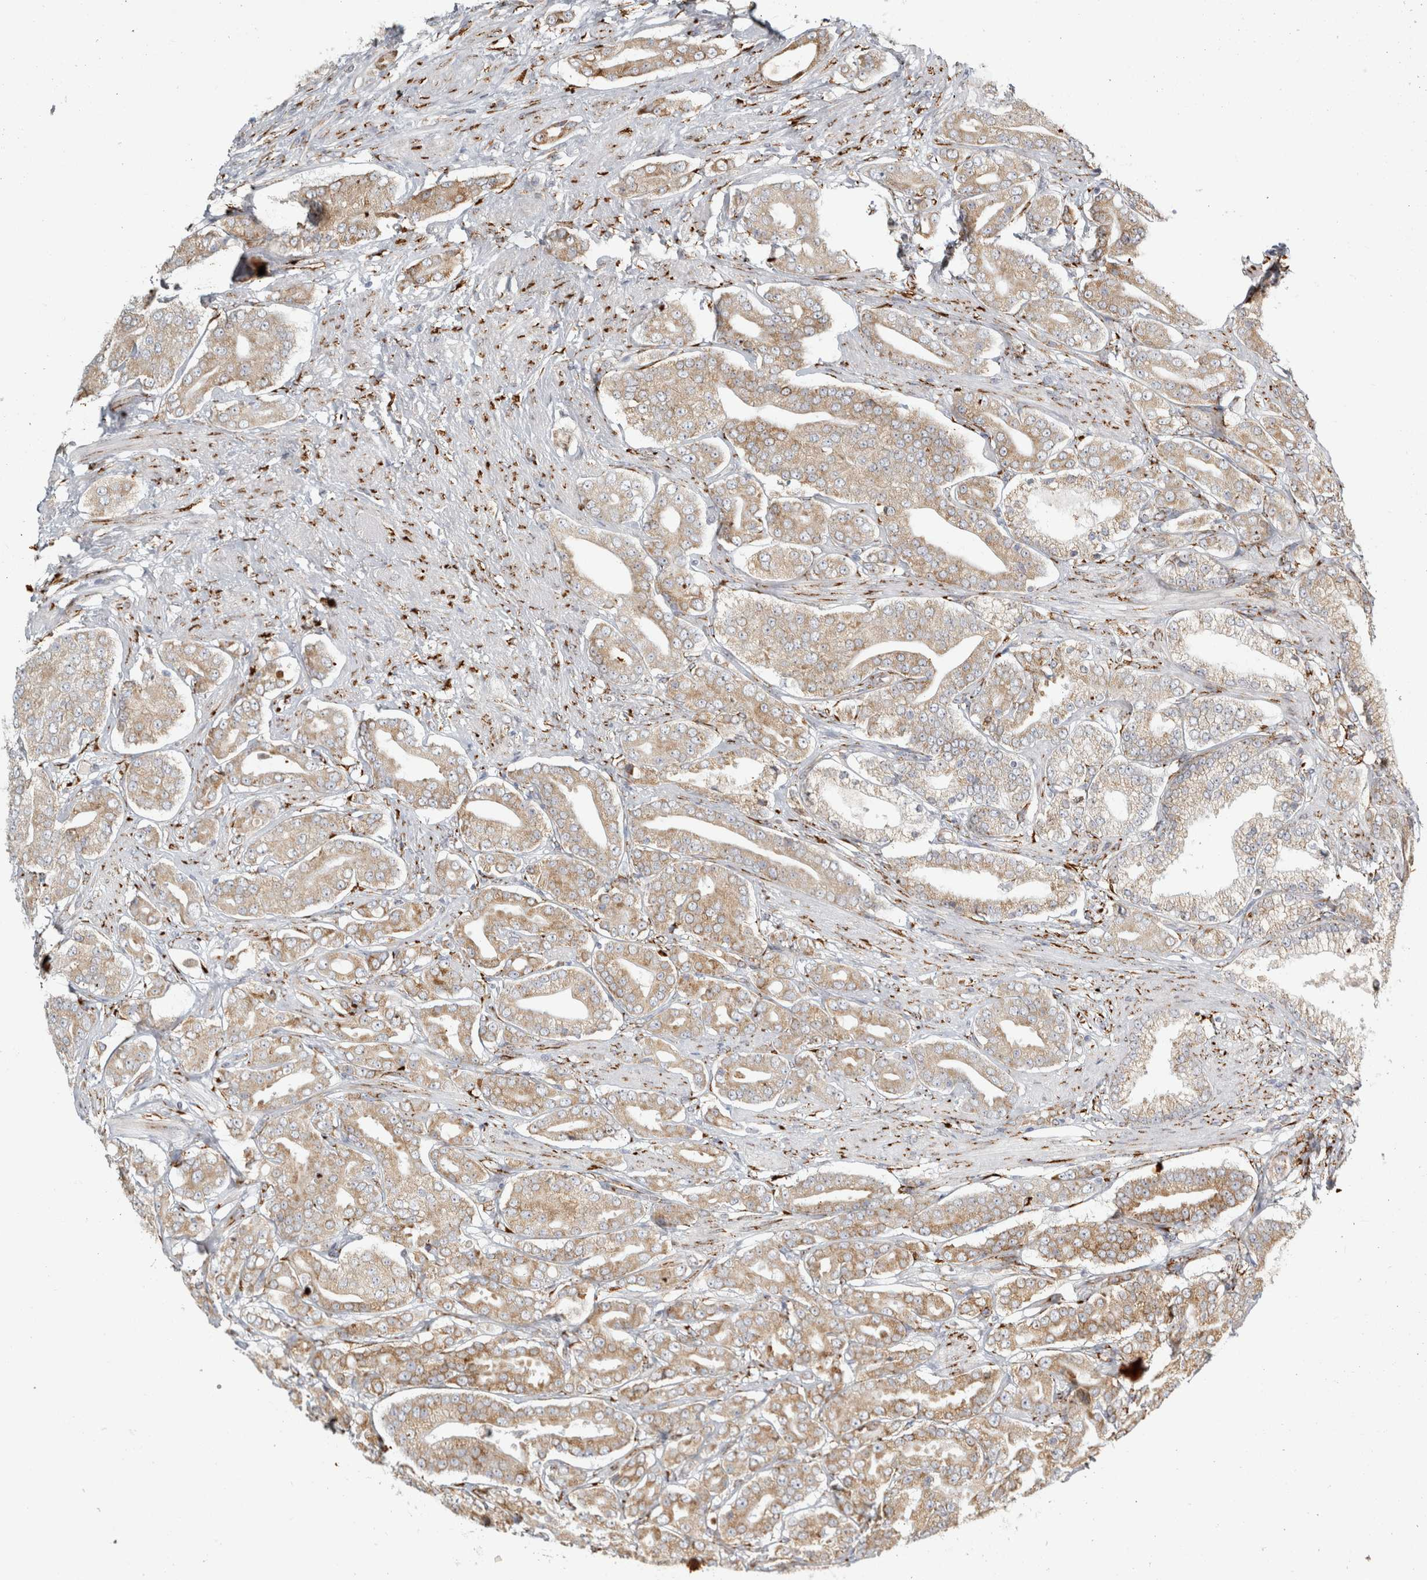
{"staining": {"intensity": "weak", "quantity": ">75%", "location": "cytoplasmic/membranous"}, "tissue": "prostate cancer", "cell_type": "Tumor cells", "image_type": "cancer", "snomed": [{"axis": "morphology", "description": "Adenocarcinoma, High grade"}, {"axis": "topography", "description": "Prostate"}], "caption": "Prostate cancer (high-grade adenocarcinoma) tissue exhibits weak cytoplasmic/membranous expression in about >75% of tumor cells", "gene": "OSTN", "patient": {"sex": "male", "age": 71}}